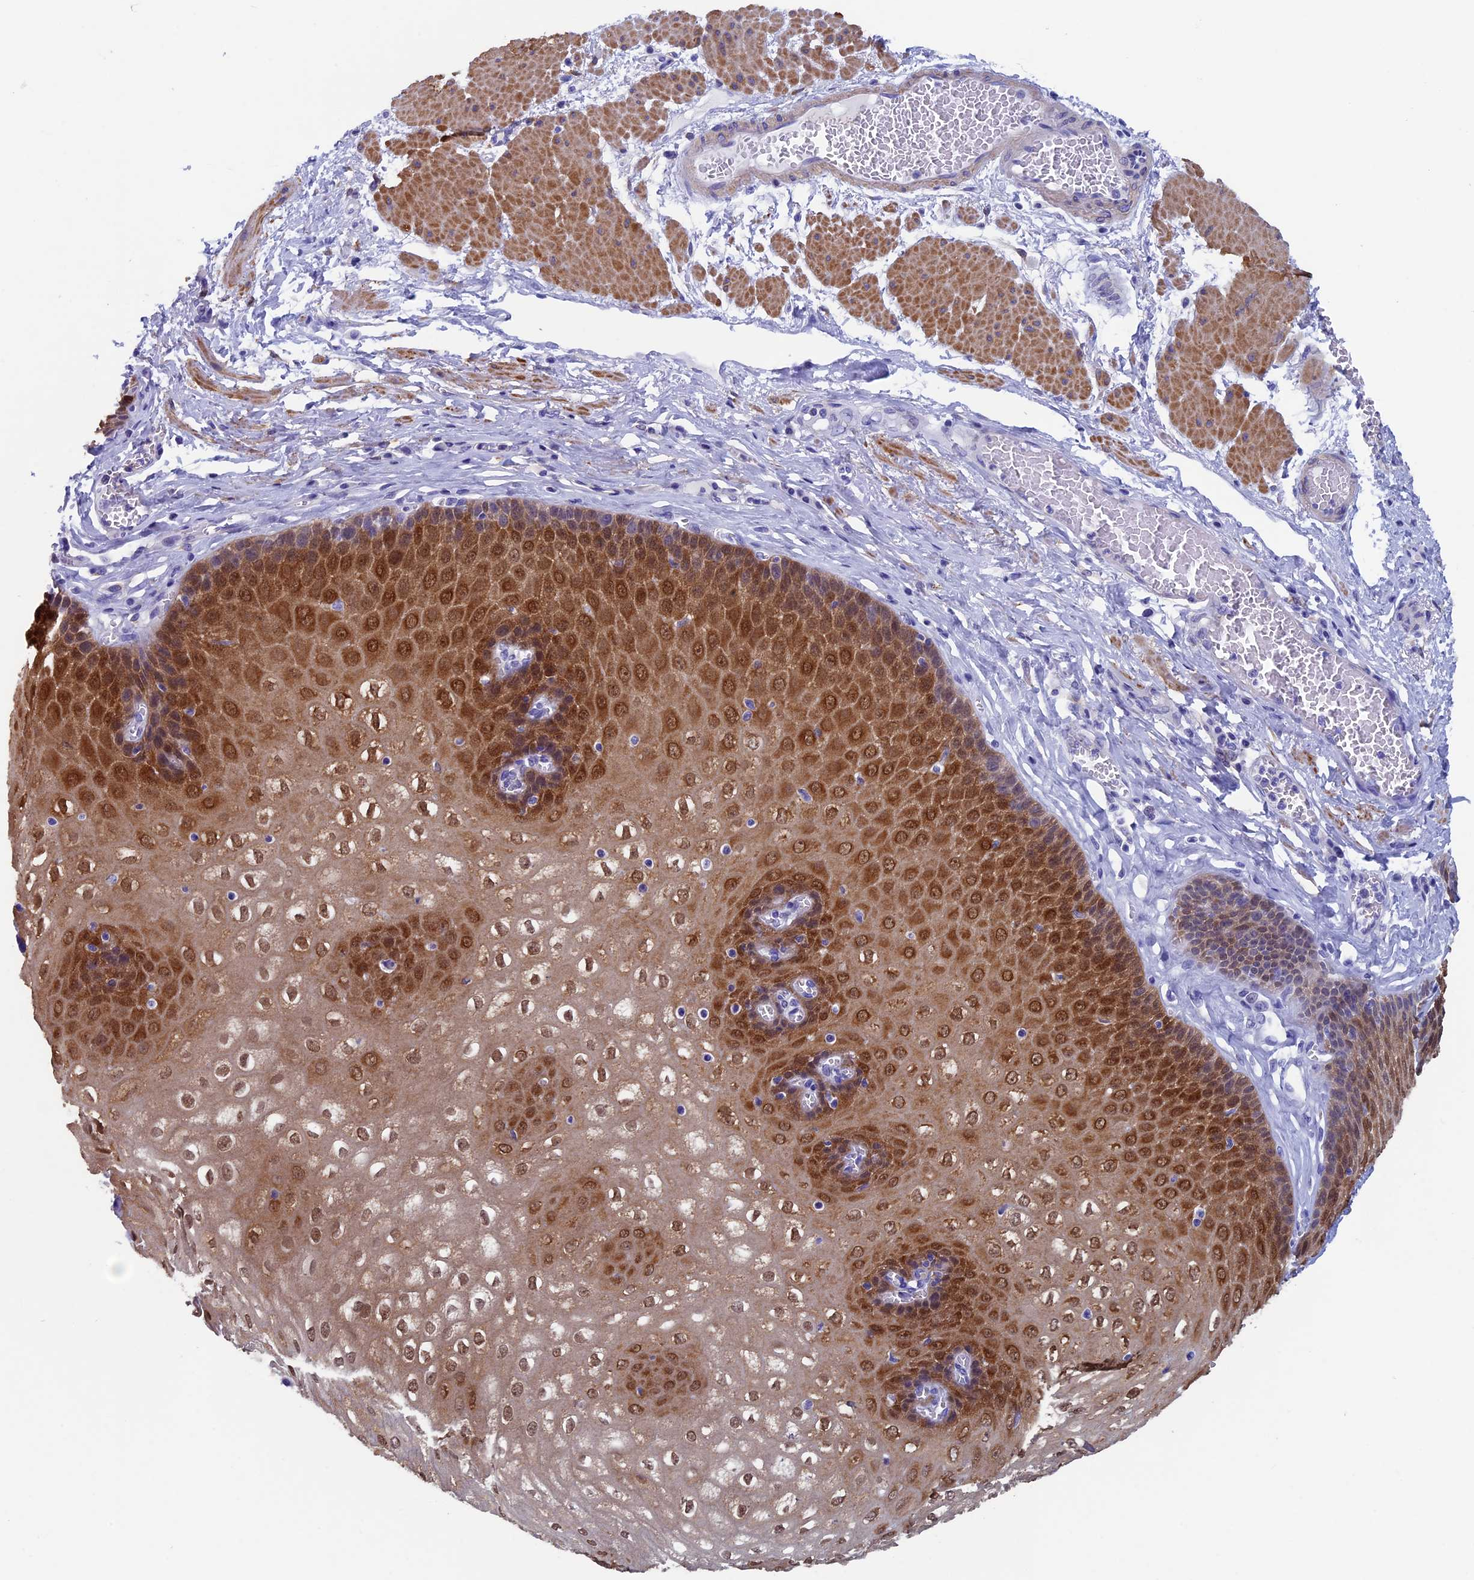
{"staining": {"intensity": "strong", "quantity": ">75%", "location": "cytoplasmic/membranous,nuclear"}, "tissue": "esophagus", "cell_type": "Squamous epithelial cells", "image_type": "normal", "snomed": [{"axis": "morphology", "description": "Normal tissue, NOS"}, {"axis": "topography", "description": "Esophagus"}], "caption": "A high-resolution image shows IHC staining of benign esophagus, which exhibits strong cytoplasmic/membranous,nuclear positivity in about >75% of squamous epithelial cells.", "gene": "ADH7", "patient": {"sex": "male", "age": 60}}